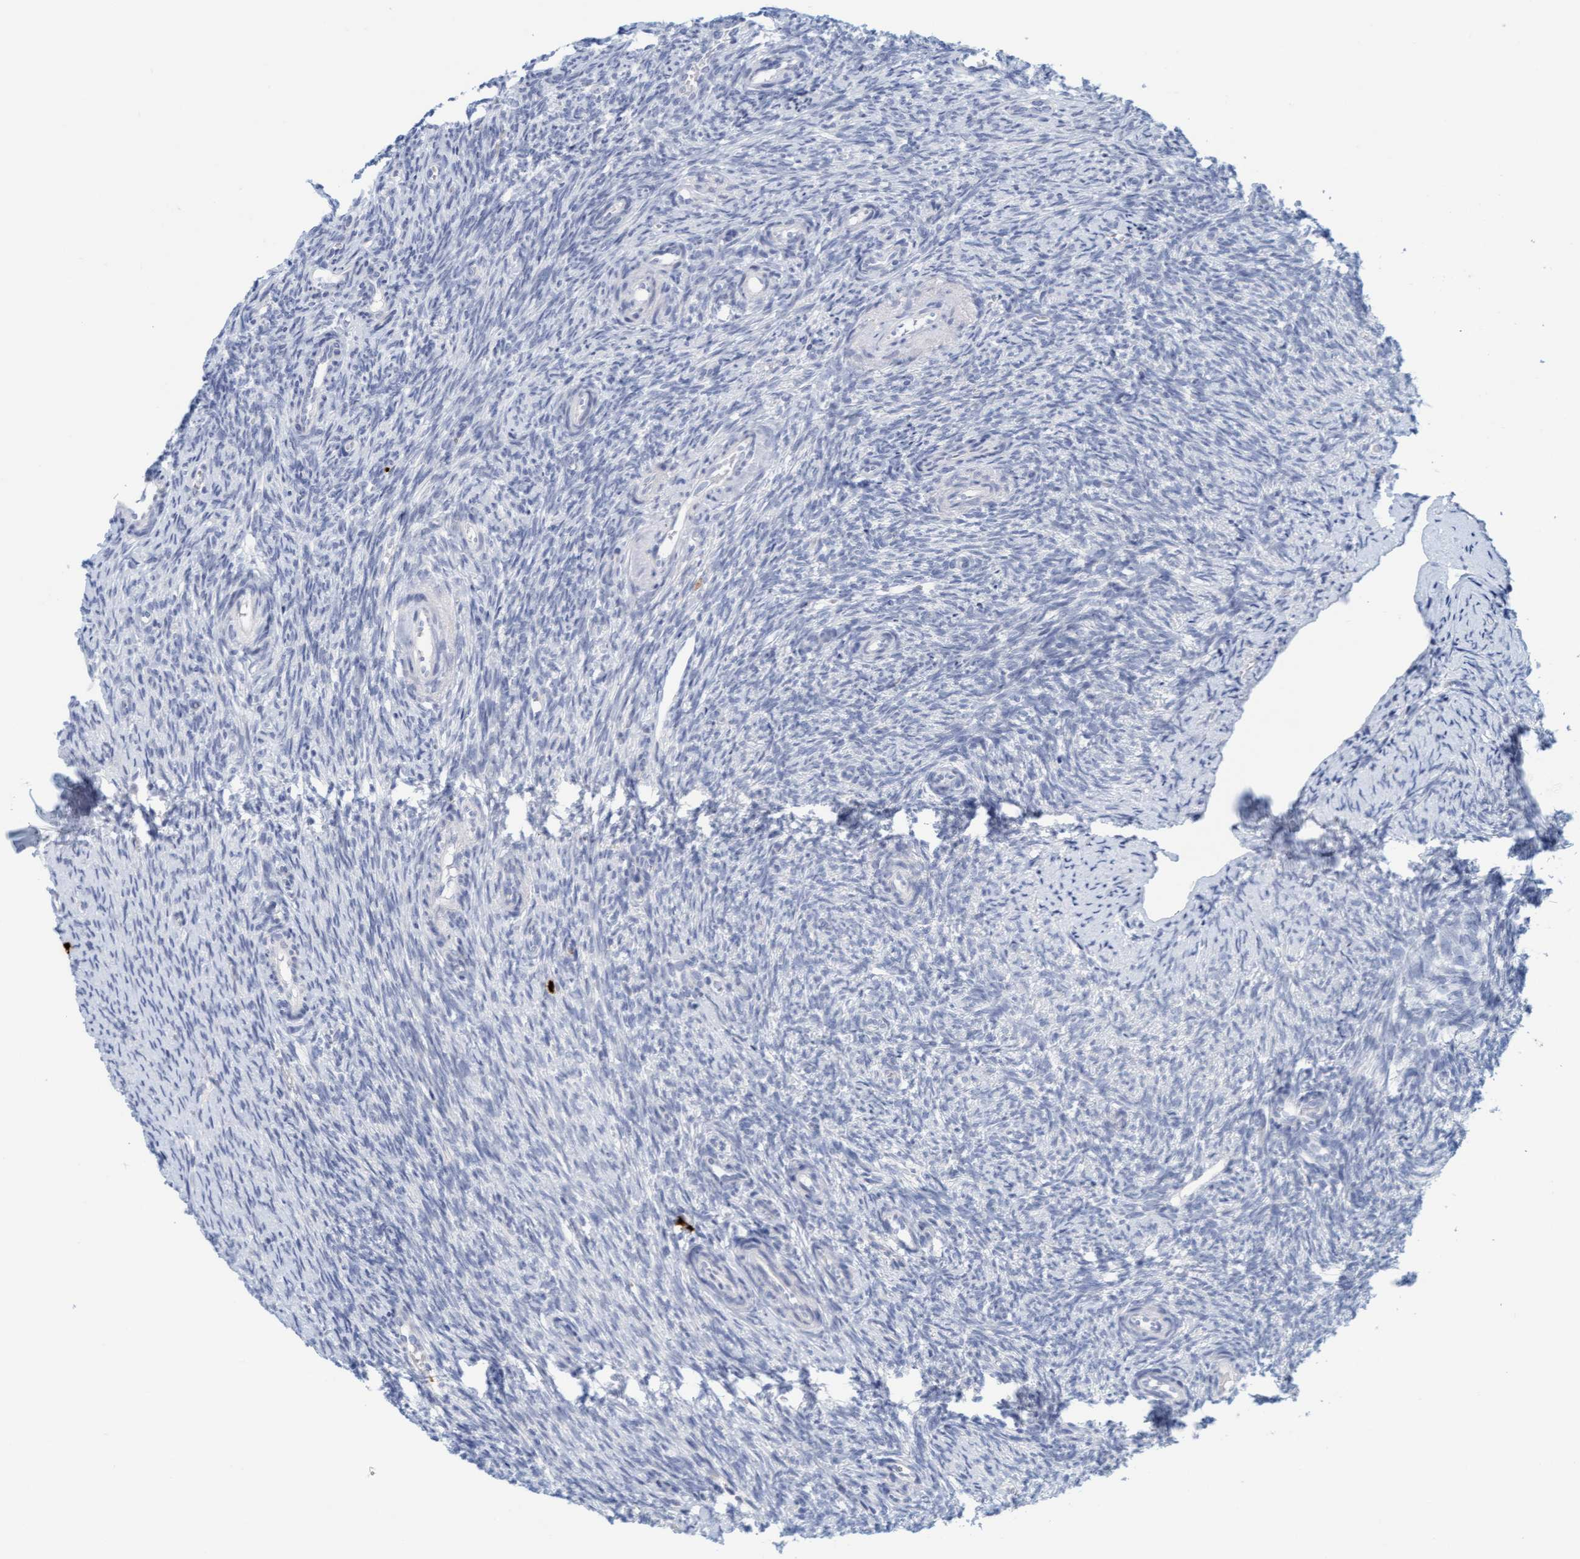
{"staining": {"intensity": "negative", "quantity": "none", "location": "none"}, "tissue": "ovary", "cell_type": "Ovarian stroma cells", "image_type": "normal", "snomed": [{"axis": "morphology", "description": "Normal tissue, NOS"}, {"axis": "topography", "description": "Ovary"}], "caption": "IHC photomicrograph of benign ovary: ovary stained with DAB (3,3'-diaminobenzidine) demonstrates no significant protein positivity in ovarian stroma cells.", "gene": "CPA3", "patient": {"sex": "female", "age": 41}}